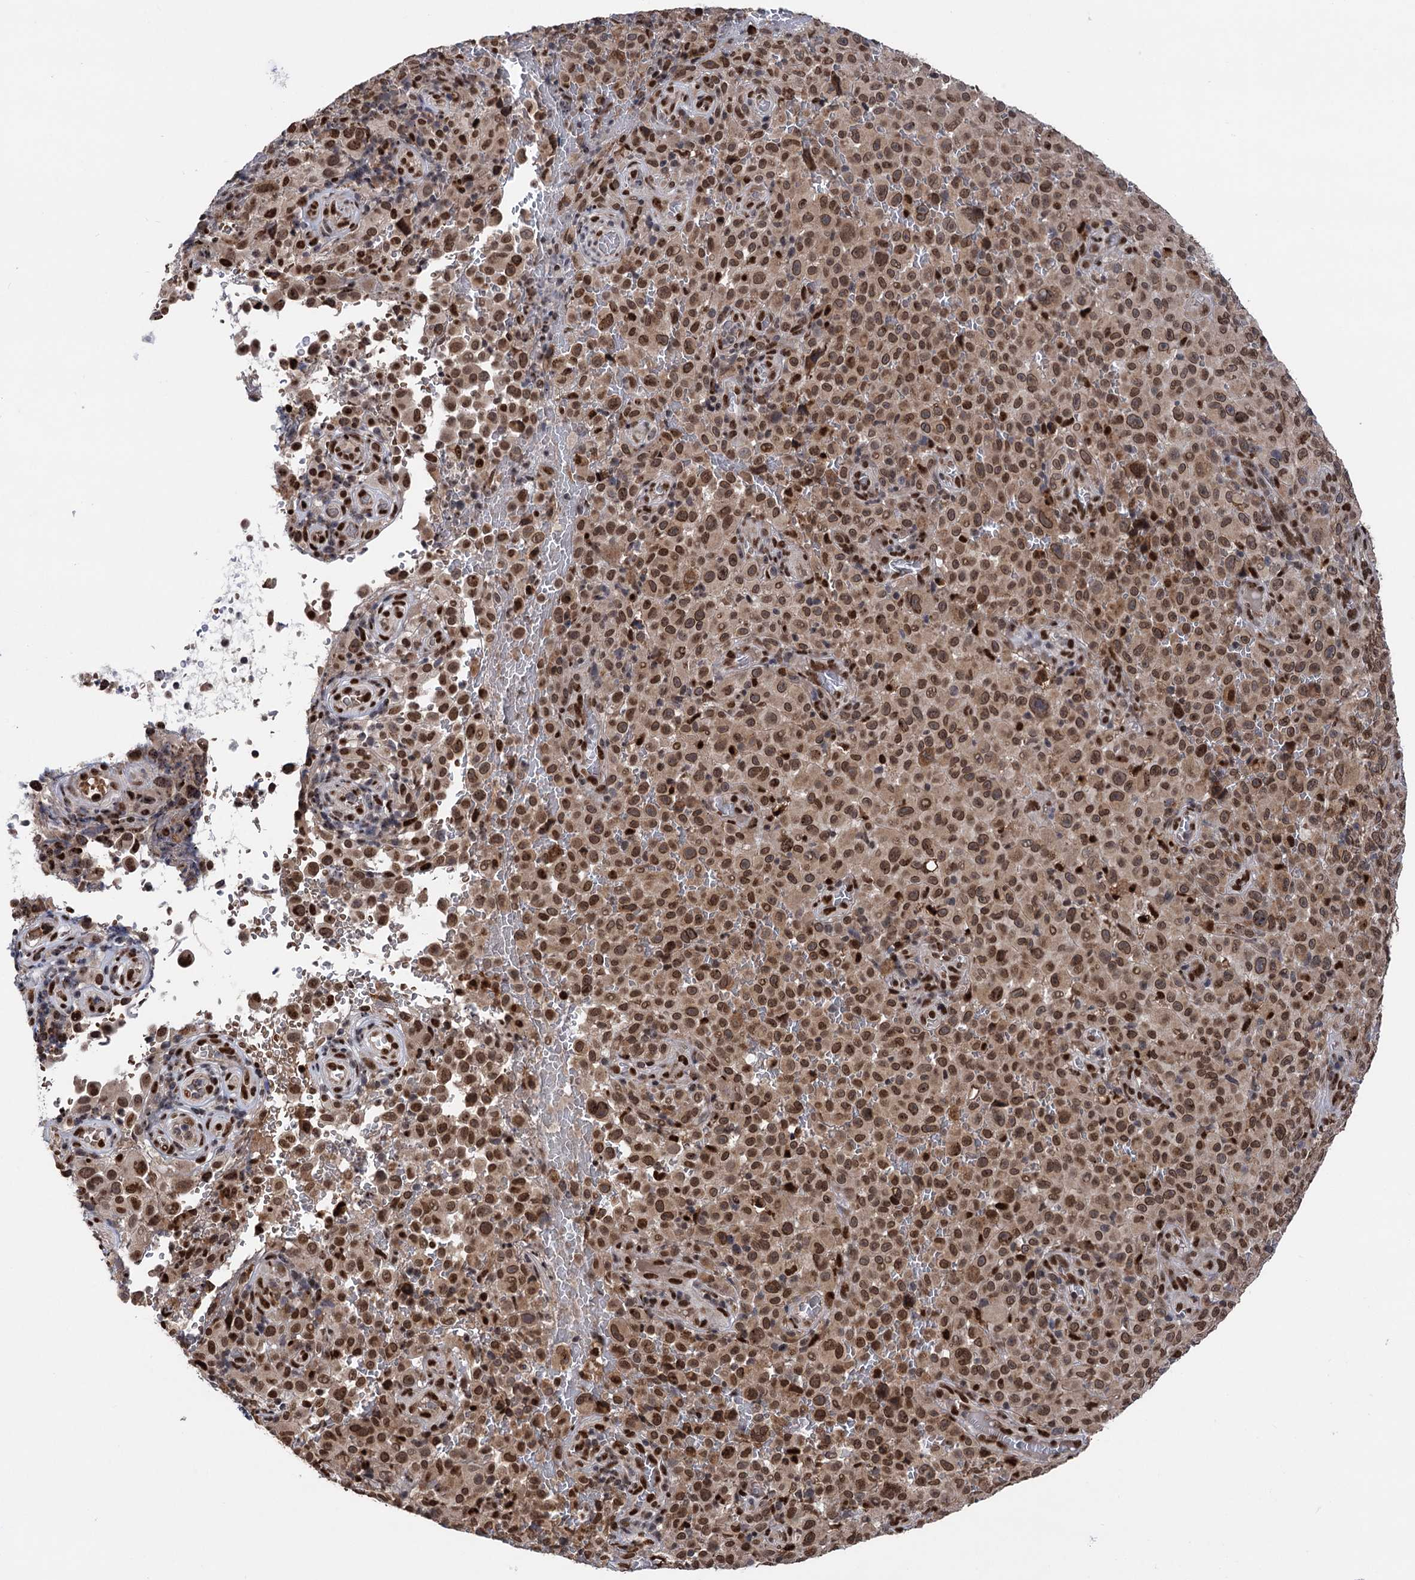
{"staining": {"intensity": "moderate", "quantity": ">75%", "location": "cytoplasmic/membranous,nuclear"}, "tissue": "melanoma", "cell_type": "Tumor cells", "image_type": "cancer", "snomed": [{"axis": "morphology", "description": "Malignant melanoma, NOS"}, {"axis": "topography", "description": "Skin"}], "caption": "Melanoma stained with a protein marker reveals moderate staining in tumor cells.", "gene": "MESD", "patient": {"sex": "female", "age": 82}}